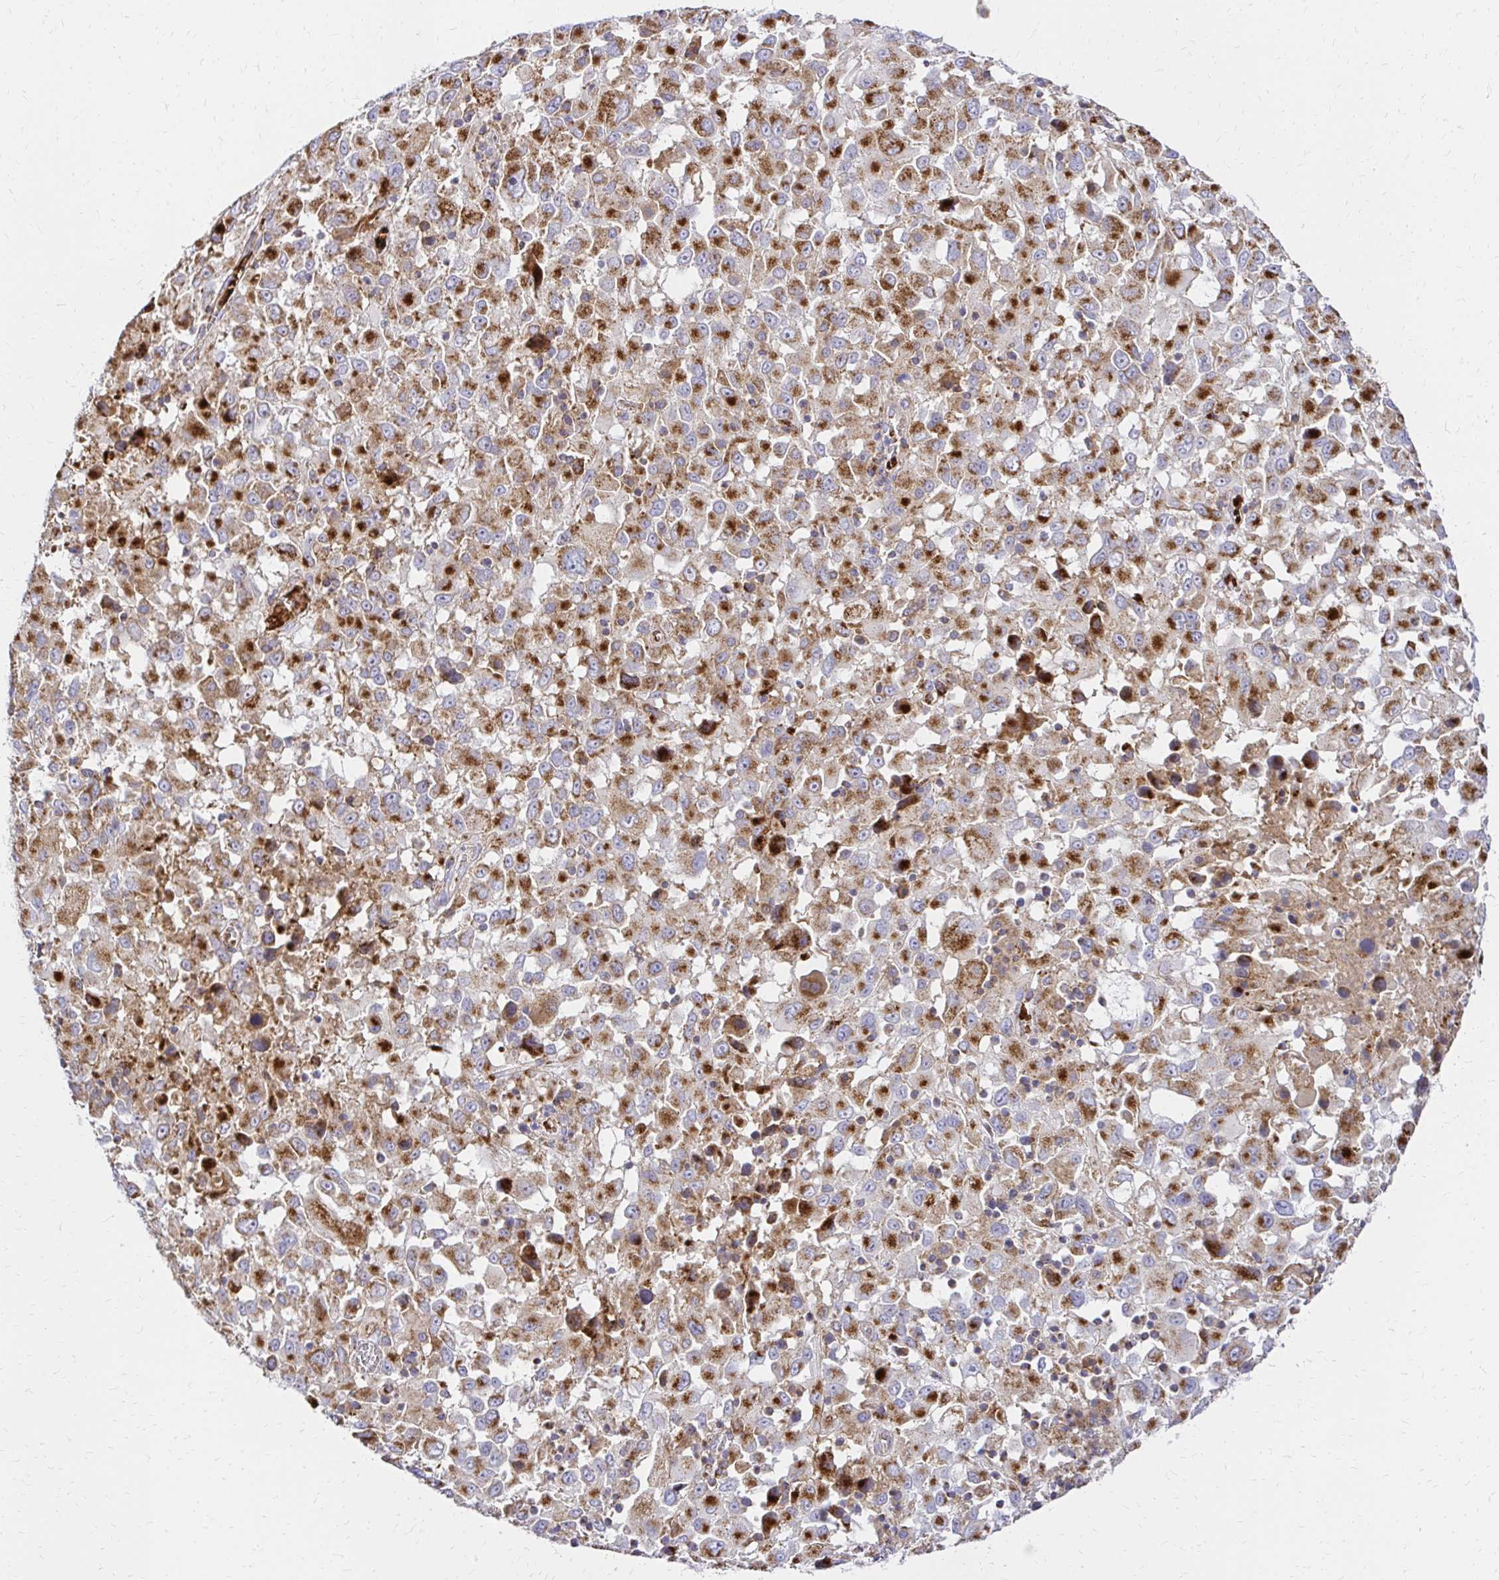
{"staining": {"intensity": "moderate", "quantity": ">75%", "location": "cytoplasmic/membranous"}, "tissue": "melanoma", "cell_type": "Tumor cells", "image_type": "cancer", "snomed": [{"axis": "morphology", "description": "Malignant melanoma, Metastatic site"}, {"axis": "topography", "description": "Soft tissue"}], "caption": "Immunohistochemical staining of human malignant melanoma (metastatic site) shows moderate cytoplasmic/membranous protein expression in about >75% of tumor cells. Using DAB (3,3'-diaminobenzidine) (brown) and hematoxylin (blue) stains, captured at high magnification using brightfield microscopy.", "gene": "MRPL13", "patient": {"sex": "male", "age": 50}}